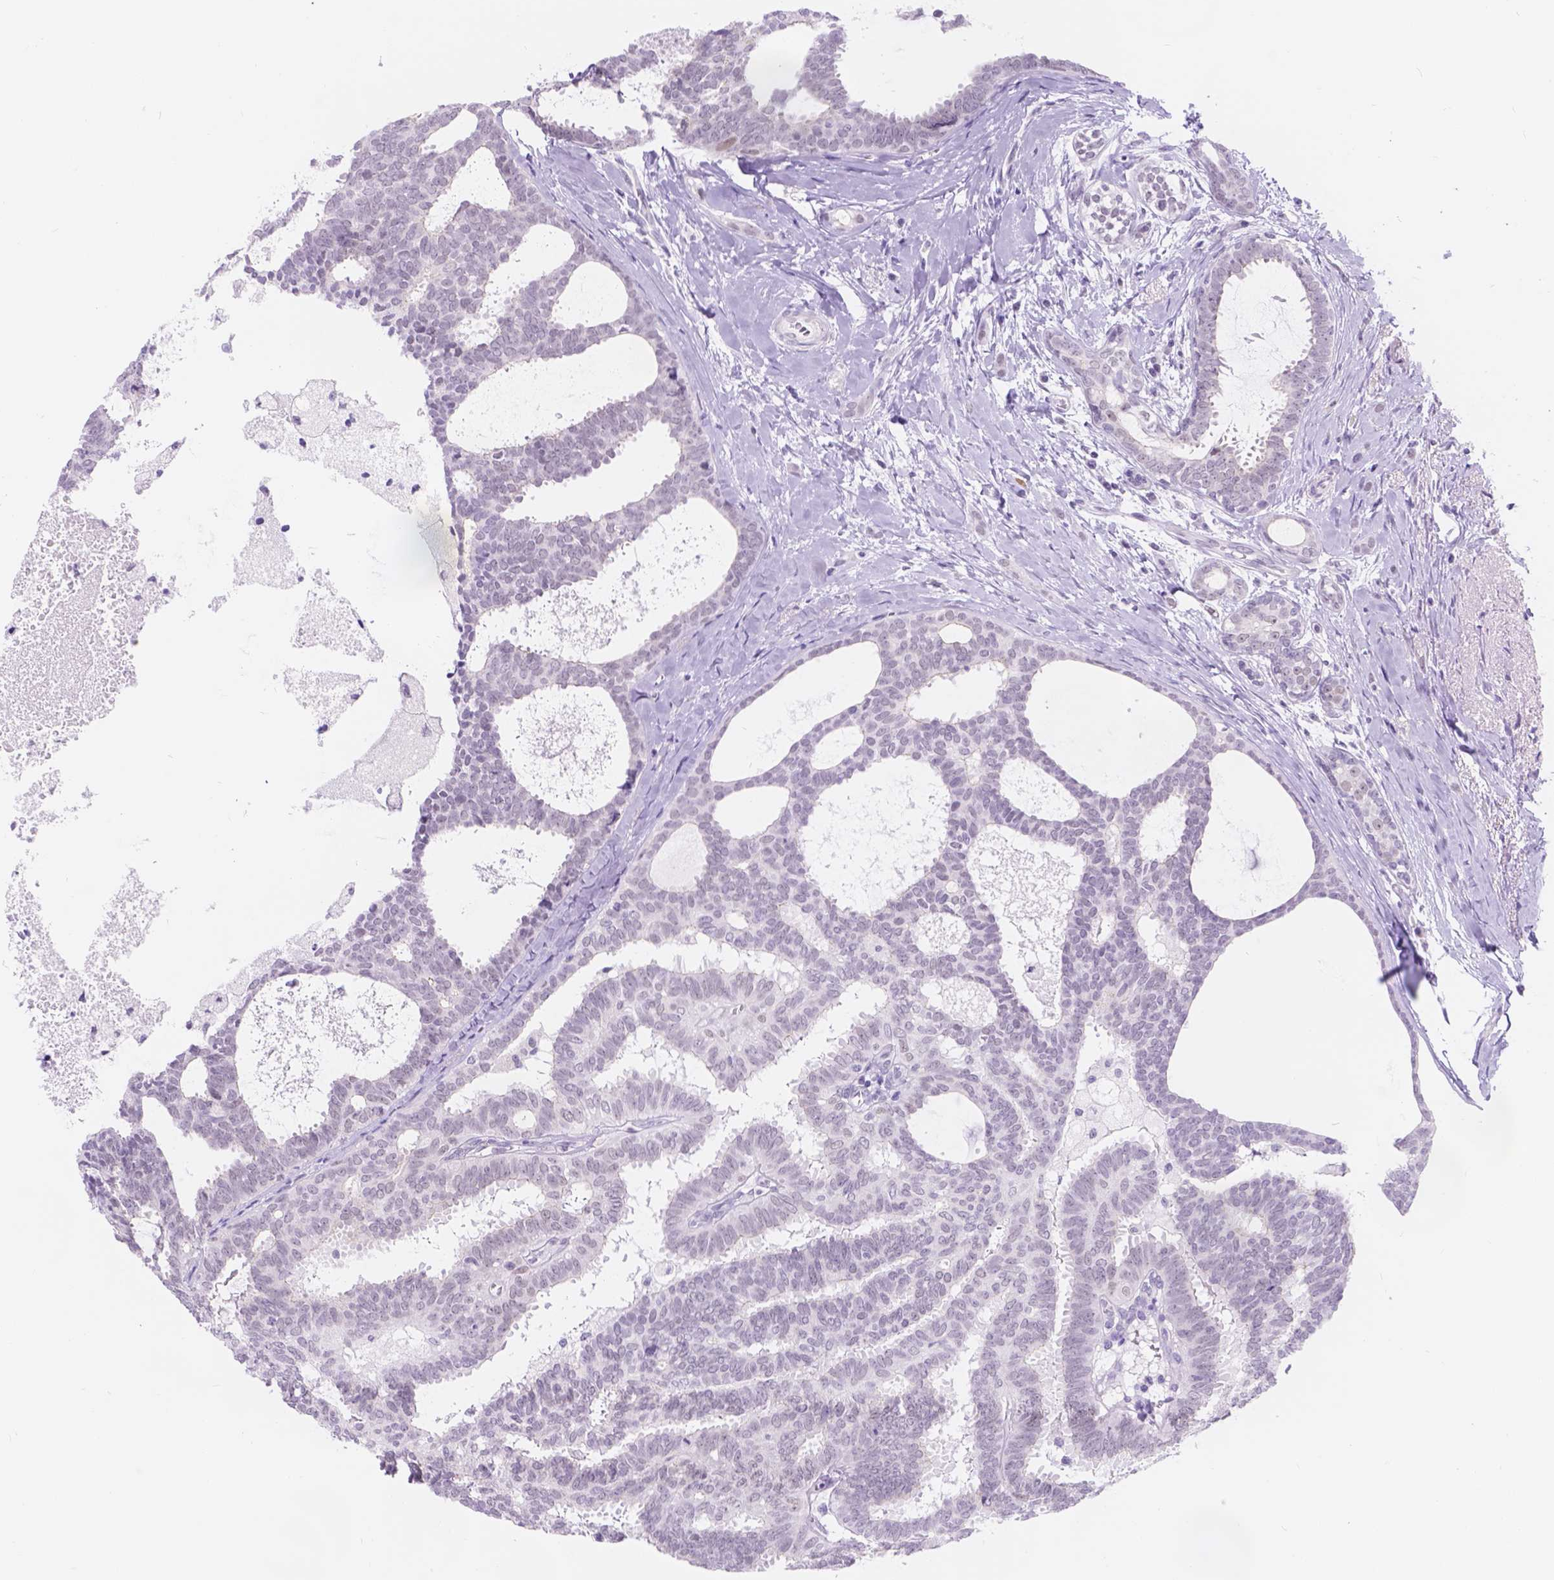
{"staining": {"intensity": "negative", "quantity": "none", "location": "none"}, "tissue": "breast cancer", "cell_type": "Tumor cells", "image_type": "cancer", "snomed": [{"axis": "morphology", "description": "Intraductal carcinoma, in situ"}, {"axis": "morphology", "description": "Duct carcinoma"}, {"axis": "morphology", "description": "Lobular carcinoma, in situ"}, {"axis": "topography", "description": "Breast"}], "caption": "Human breast cancer (intraductal carcinoma) stained for a protein using immunohistochemistry reveals no positivity in tumor cells.", "gene": "DCC", "patient": {"sex": "female", "age": 44}}